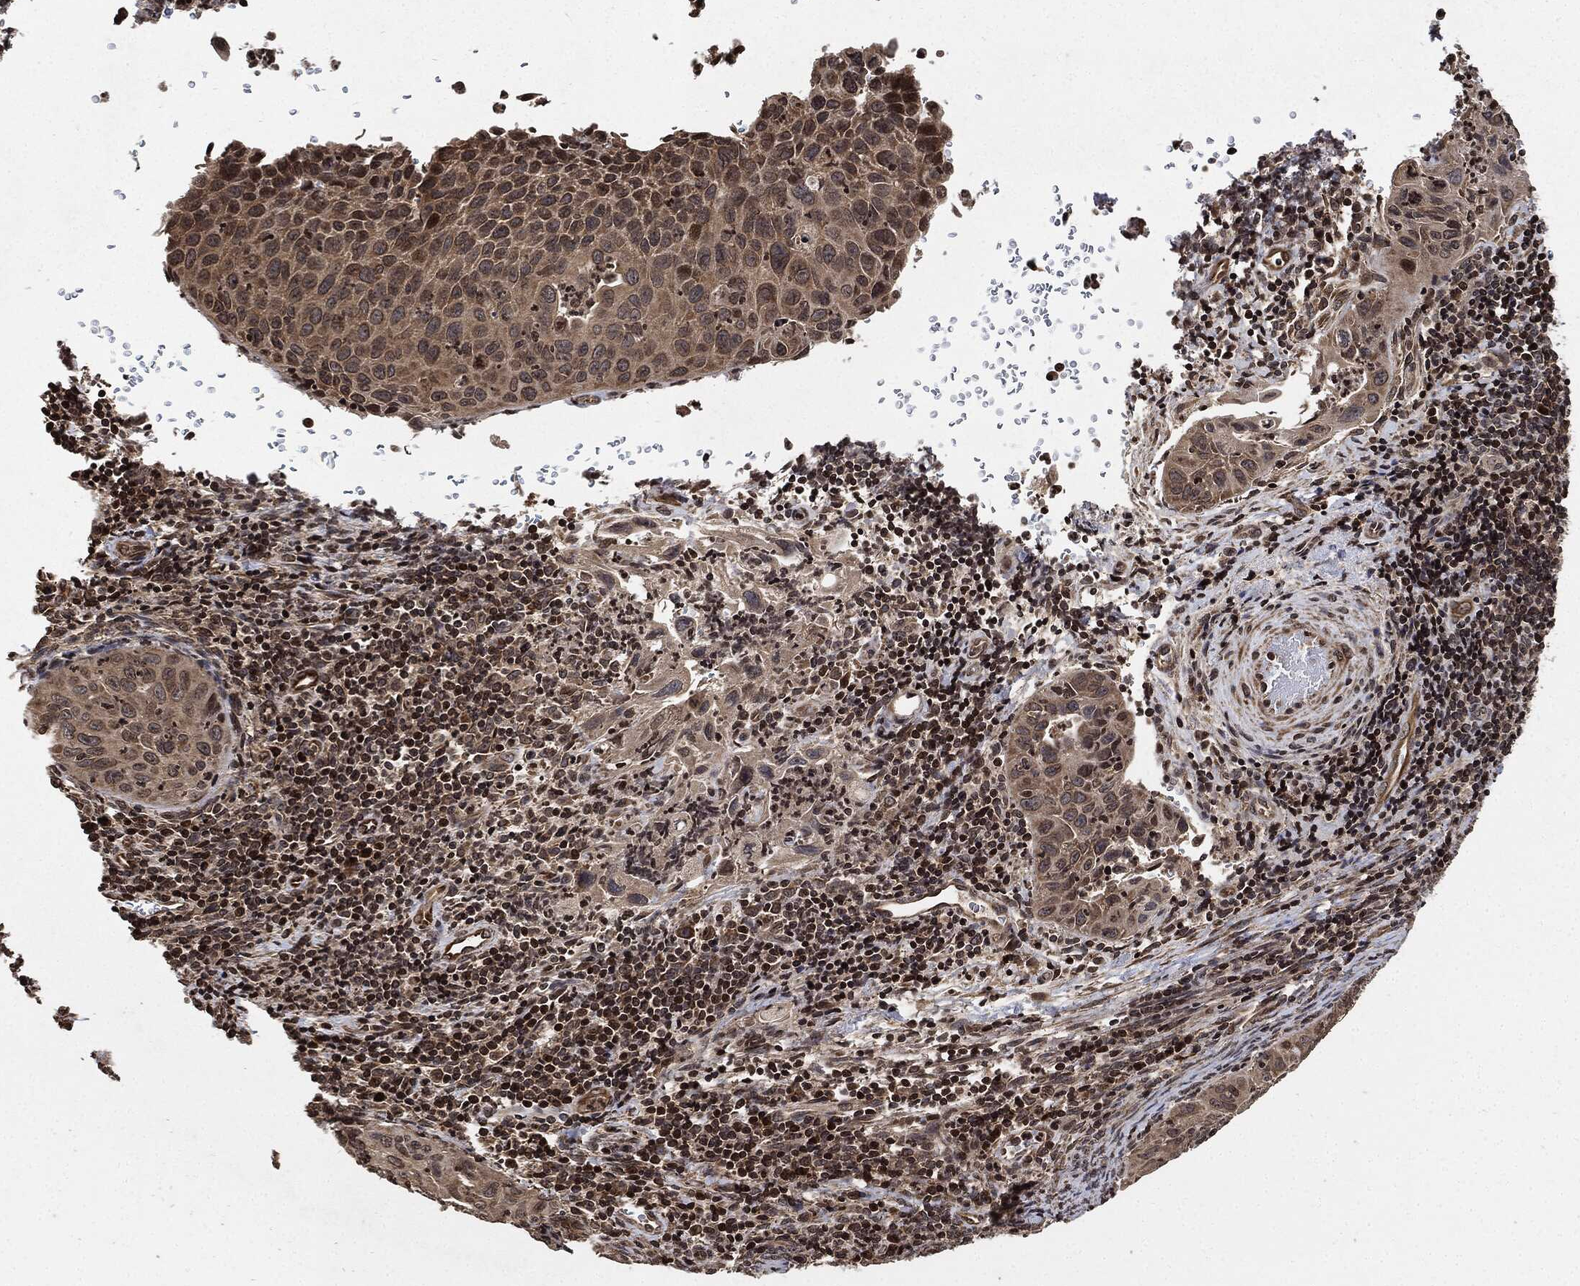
{"staining": {"intensity": "weak", "quantity": "25%-75%", "location": "cytoplasmic/membranous"}, "tissue": "cervical cancer", "cell_type": "Tumor cells", "image_type": "cancer", "snomed": [{"axis": "morphology", "description": "Squamous cell carcinoma, NOS"}, {"axis": "topography", "description": "Cervix"}], "caption": "Immunohistochemical staining of human cervical cancer (squamous cell carcinoma) demonstrates low levels of weak cytoplasmic/membranous positivity in approximately 25%-75% of tumor cells.", "gene": "PDK1", "patient": {"sex": "female", "age": 26}}